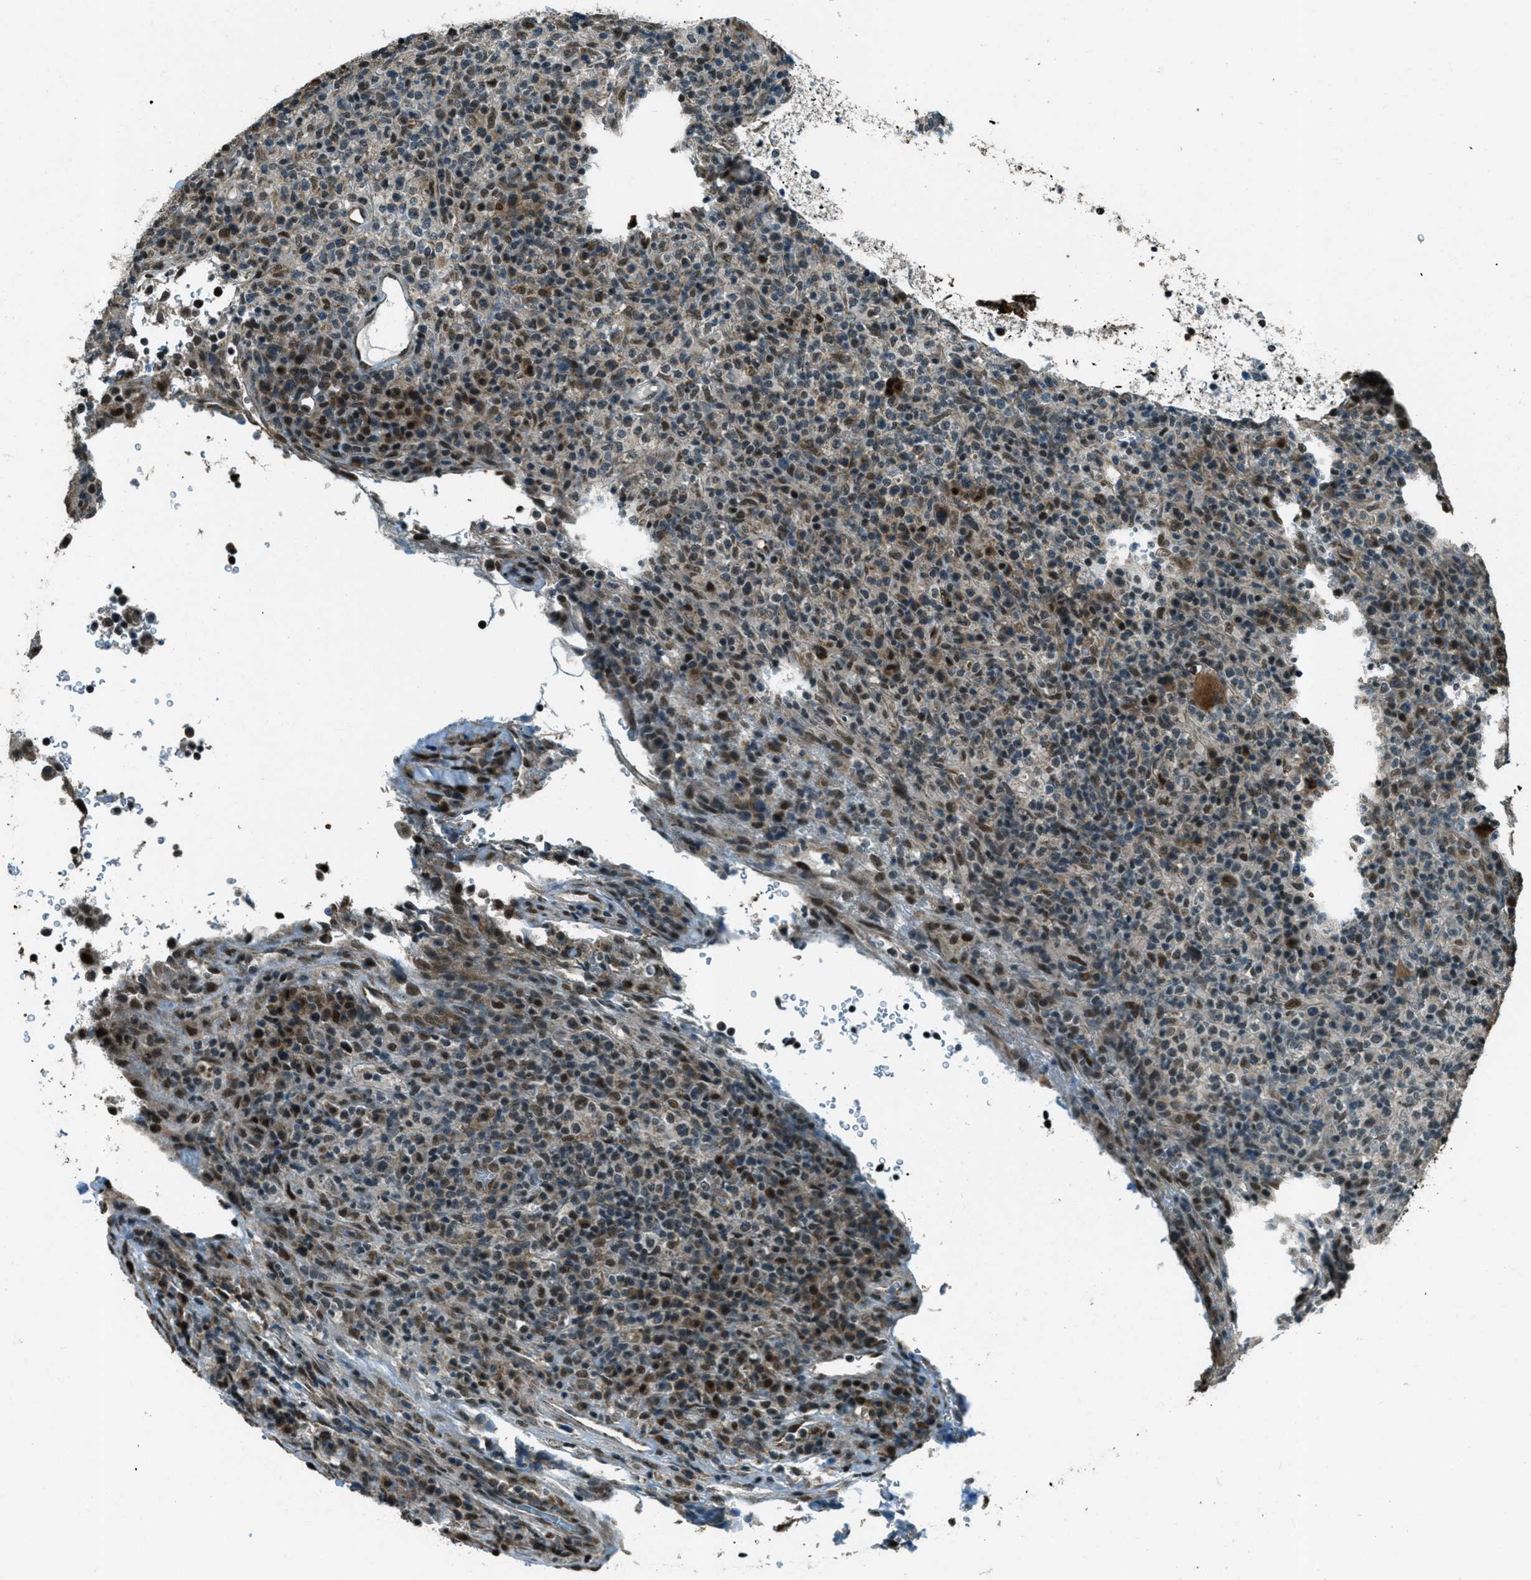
{"staining": {"intensity": "moderate", "quantity": "25%-75%", "location": "cytoplasmic/membranous,nuclear"}, "tissue": "lymphoma", "cell_type": "Tumor cells", "image_type": "cancer", "snomed": [{"axis": "morphology", "description": "Malignant lymphoma, non-Hodgkin's type, High grade"}, {"axis": "topography", "description": "Lymph node"}], "caption": "Immunohistochemistry (DAB (3,3'-diaminobenzidine)) staining of human lymphoma demonstrates moderate cytoplasmic/membranous and nuclear protein expression in about 25%-75% of tumor cells. (DAB (3,3'-diaminobenzidine) IHC, brown staining for protein, blue staining for nuclei).", "gene": "TARDBP", "patient": {"sex": "female", "age": 76}}